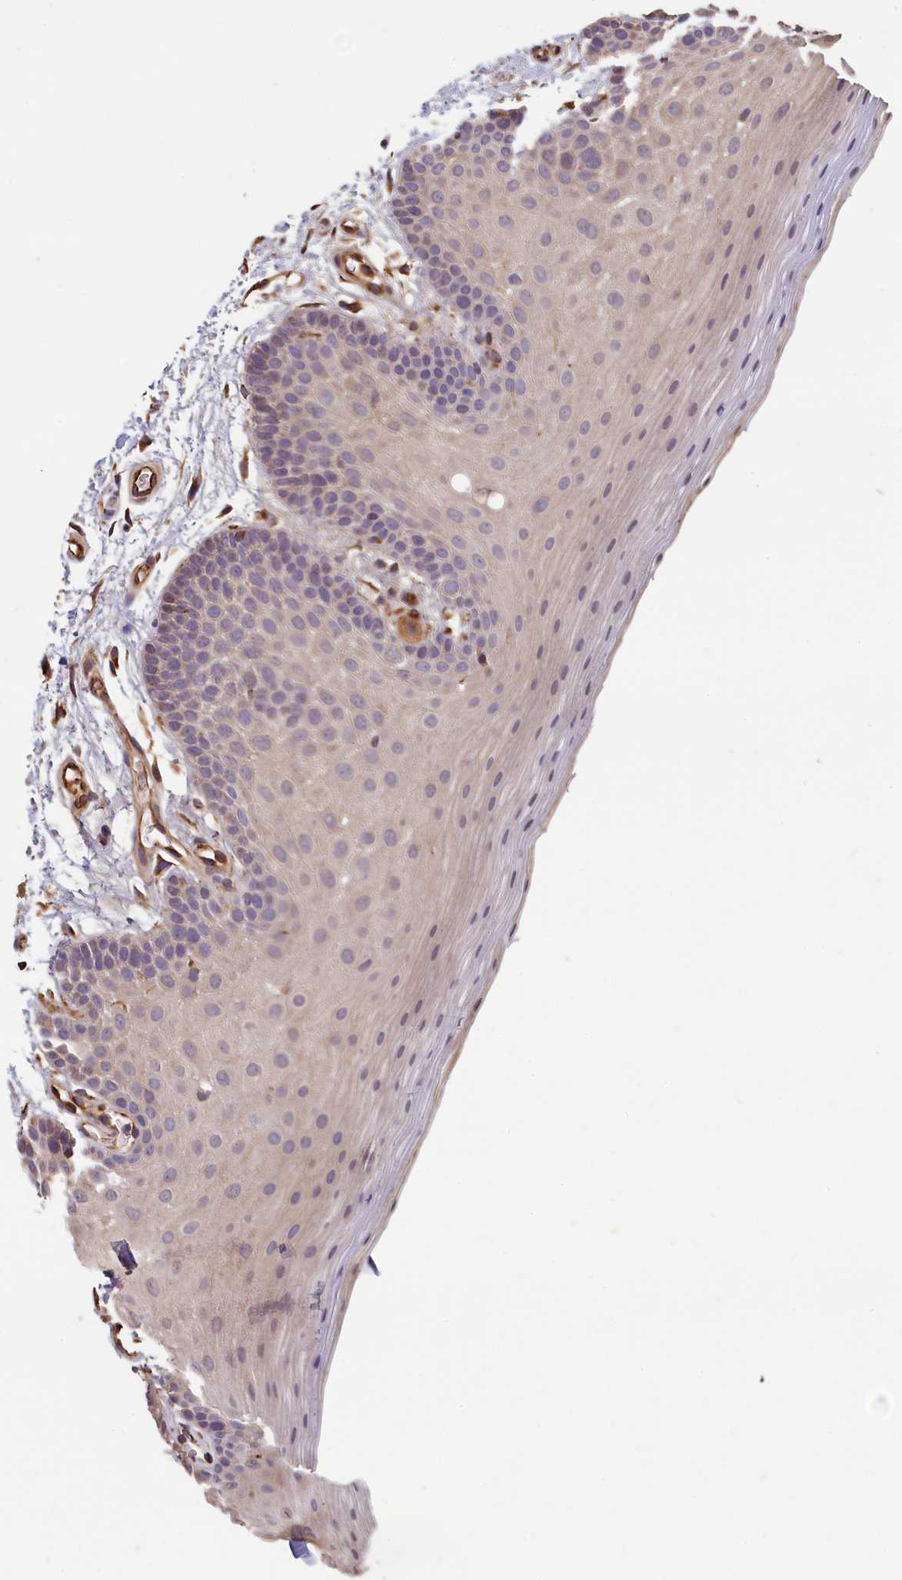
{"staining": {"intensity": "moderate", "quantity": "<25%", "location": "cytoplasmic/membranous"}, "tissue": "oral mucosa", "cell_type": "Squamous epithelial cells", "image_type": "normal", "snomed": [{"axis": "morphology", "description": "Normal tissue, NOS"}, {"axis": "topography", "description": "Oral tissue"}], "caption": "Squamous epithelial cells demonstrate low levels of moderate cytoplasmic/membranous positivity in about <25% of cells in normal human oral mucosa.", "gene": "ACSBG1", "patient": {"sex": "male", "age": 62}}